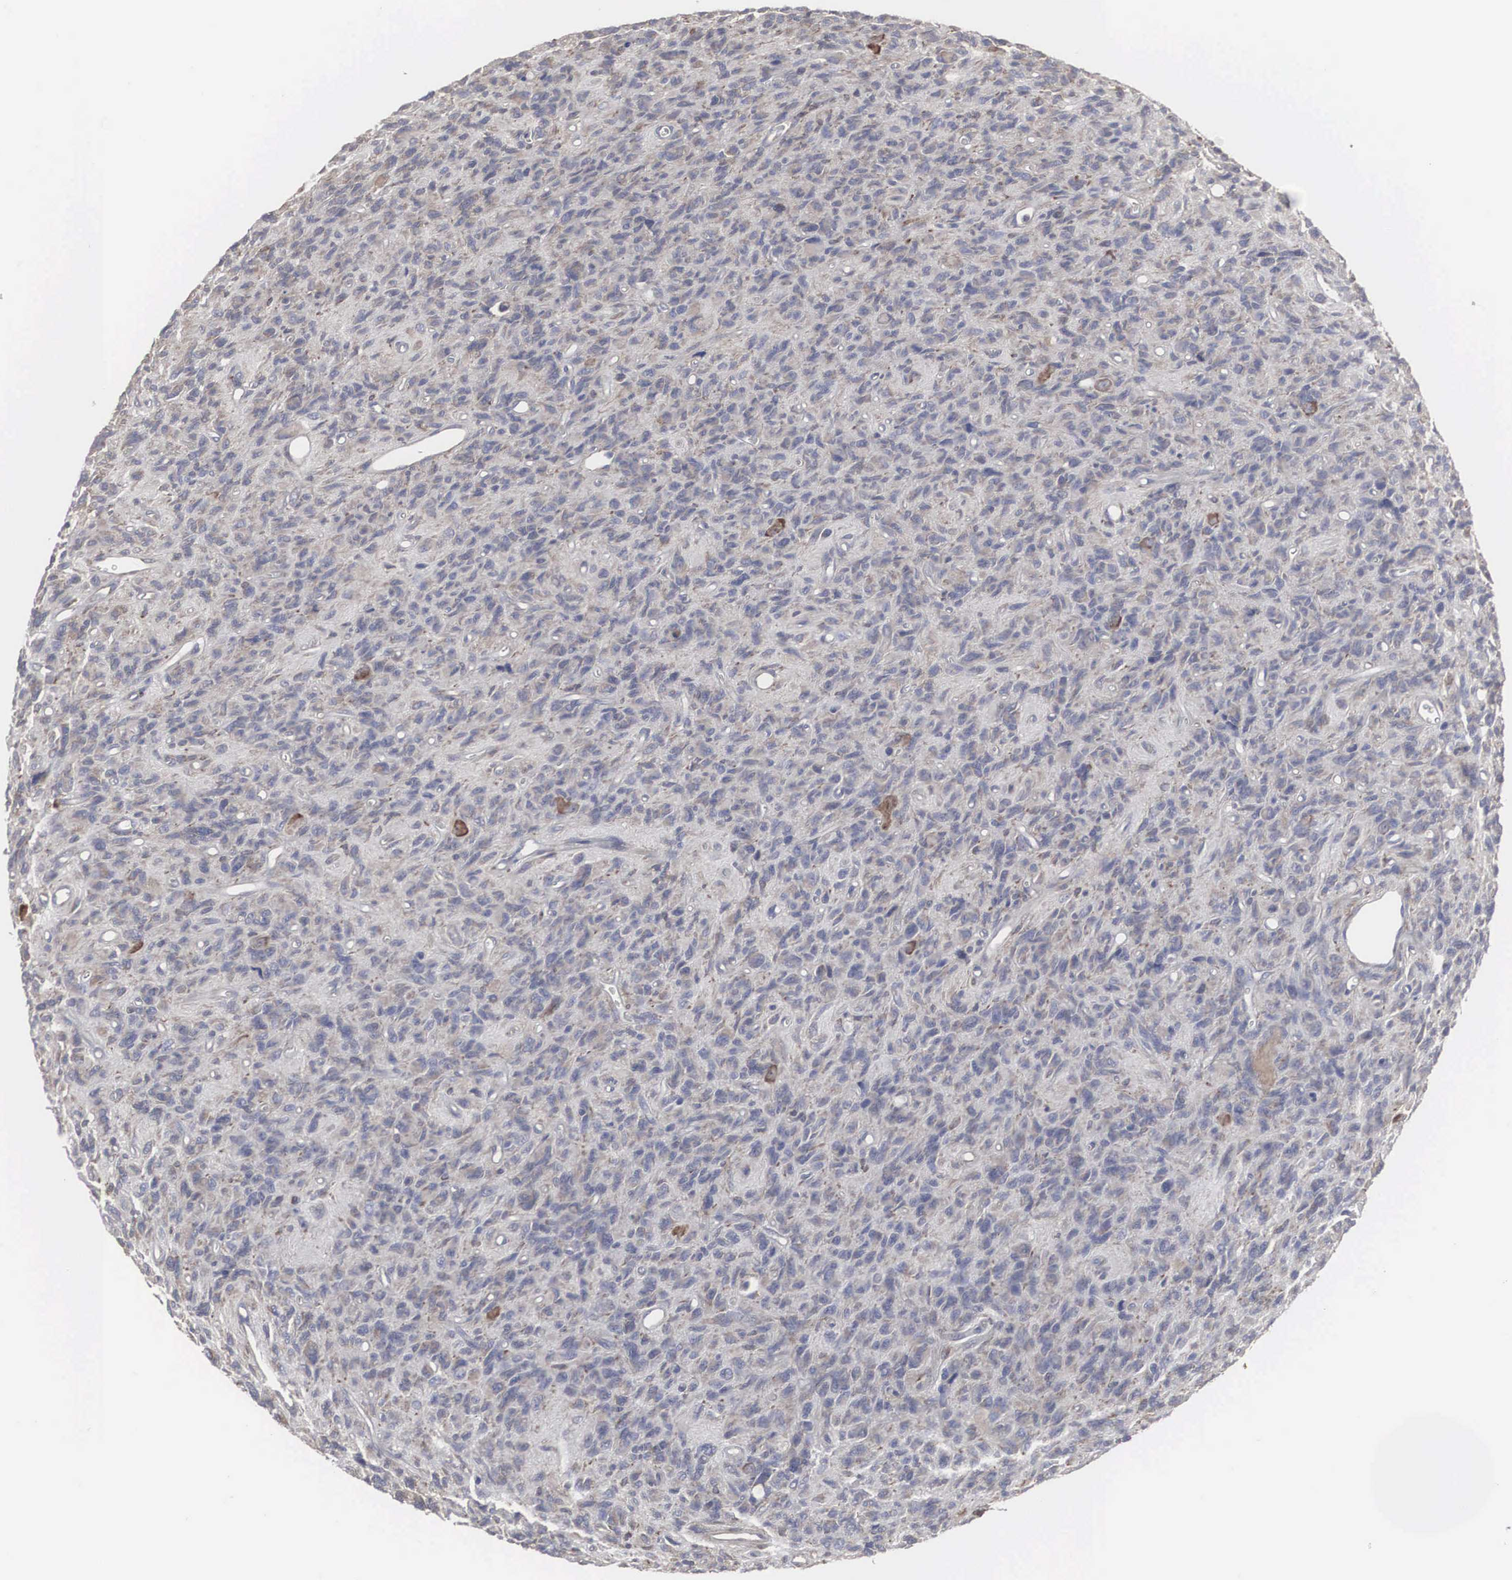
{"staining": {"intensity": "weak", "quantity": "<25%", "location": "cytoplasmic/membranous"}, "tissue": "glioma", "cell_type": "Tumor cells", "image_type": "cancer", "snomed": [{"axis": "morphology", "description": "Glioma, malignant, High grade"}, {"axis": "topography", "description": "Brain"}], "caption": "Micrograph shows no significant protein staining in tumor cells of malignant high-grade glioma.", "gene": "MIA2", "patient": {"sex": "female", "age": 60}}